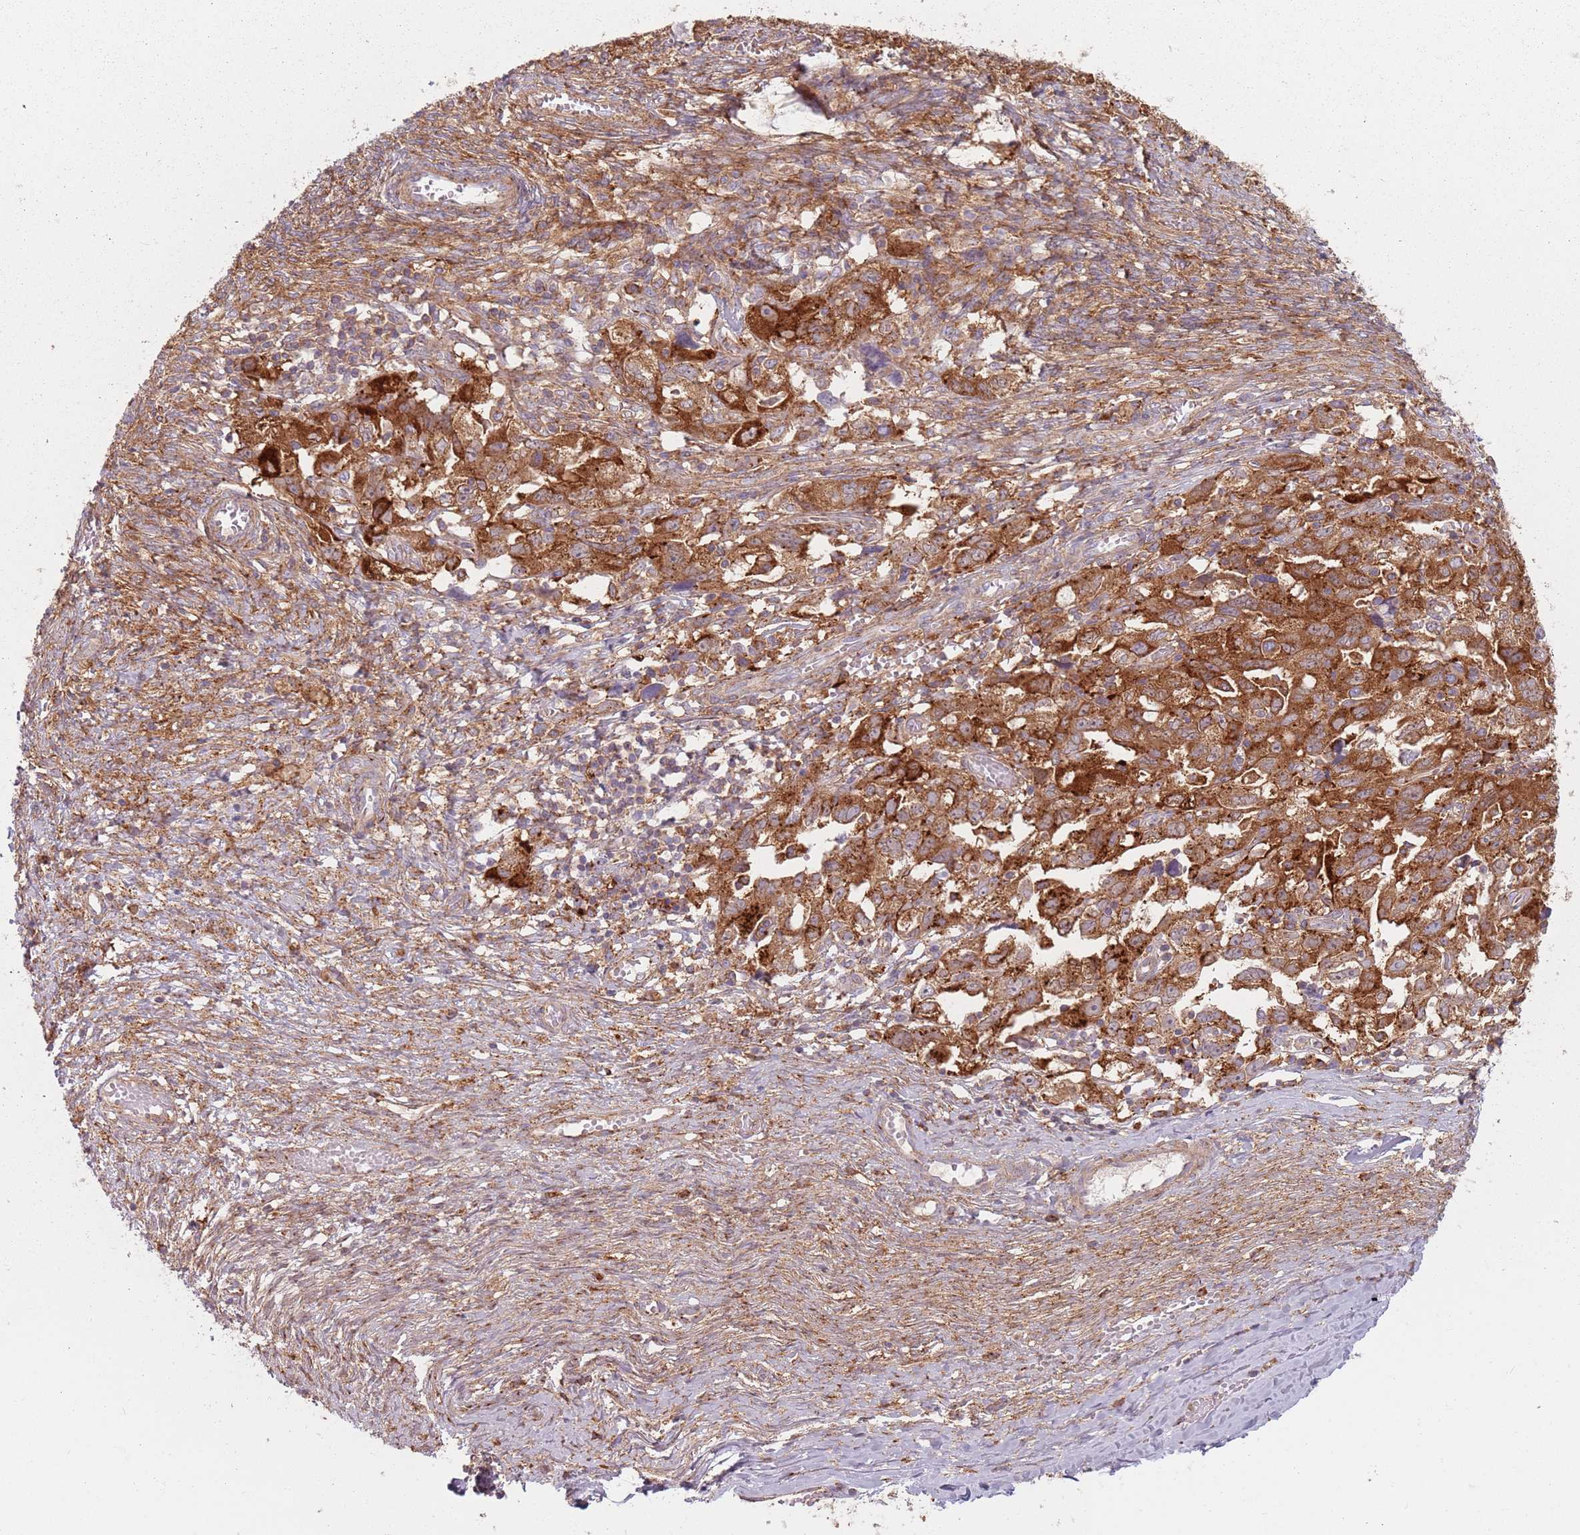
{"staining": {"intensity": "strong", "quantity": ">75%", "location": "cytoplasmic/membranous"}, "tissue": "ovarian cancer", "cell_type": "Tumor cells", "image_type": "cancer", "snomed": [{"axis": "morphology", "description": "Carcinoma, NOS"}, {"axis": "morphology", "description": "Cystadenocarcinoma, serous, NOS"}, {"axis": "topography", "description": "Ovary"}], "caption": "Carcinoma (ovarian) tissue demonstrates strong cytoplasmic/membranous positivity in about >75% of tumor cells (IHC, brightfield microscopy, high magnification).", "gene": "TPD52L2", "patient": {"sex": "female", "age": 69}}